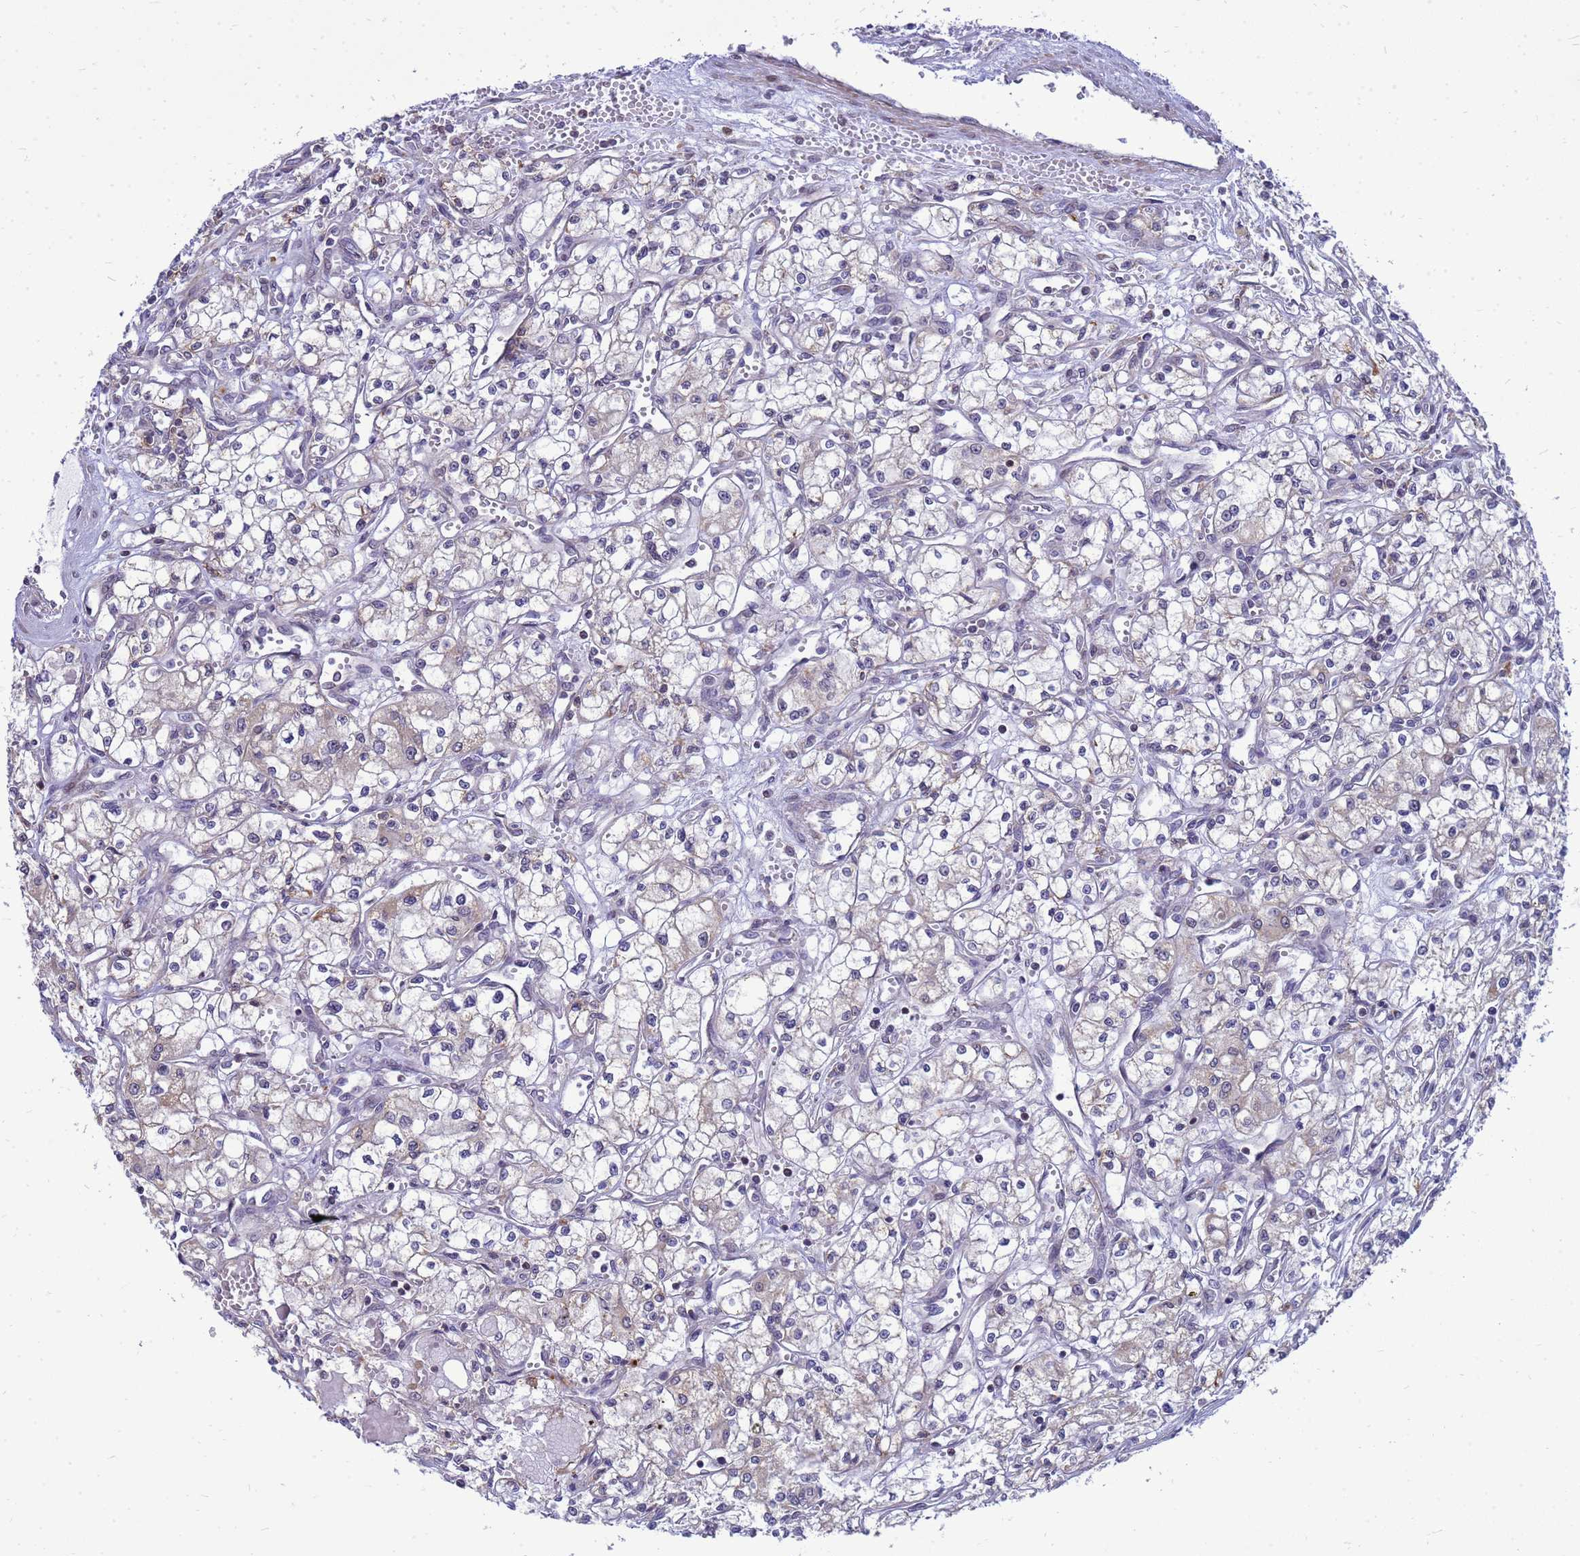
{"staining": {"intensity": "negative", "quantity": "none", "location": "none"}, "tissue": "renal cancer", "cell_type": "Tumor cells", "image_type": "cancer", "snomed": [{"axis": "morphology", "description": "Adenocarcinoma, NOS"}, {"axis": "topography", "description": "Kidney"}], "caption": "An immunohistochemistry (IHC) image of renal adenocarcinoma is shown. There is no staining in tumor cells of renal adenocarcinoma. Nuclei are stained in blue.", "gene": "C12orf43", "patient": {"sex": "male", "age": 59}}